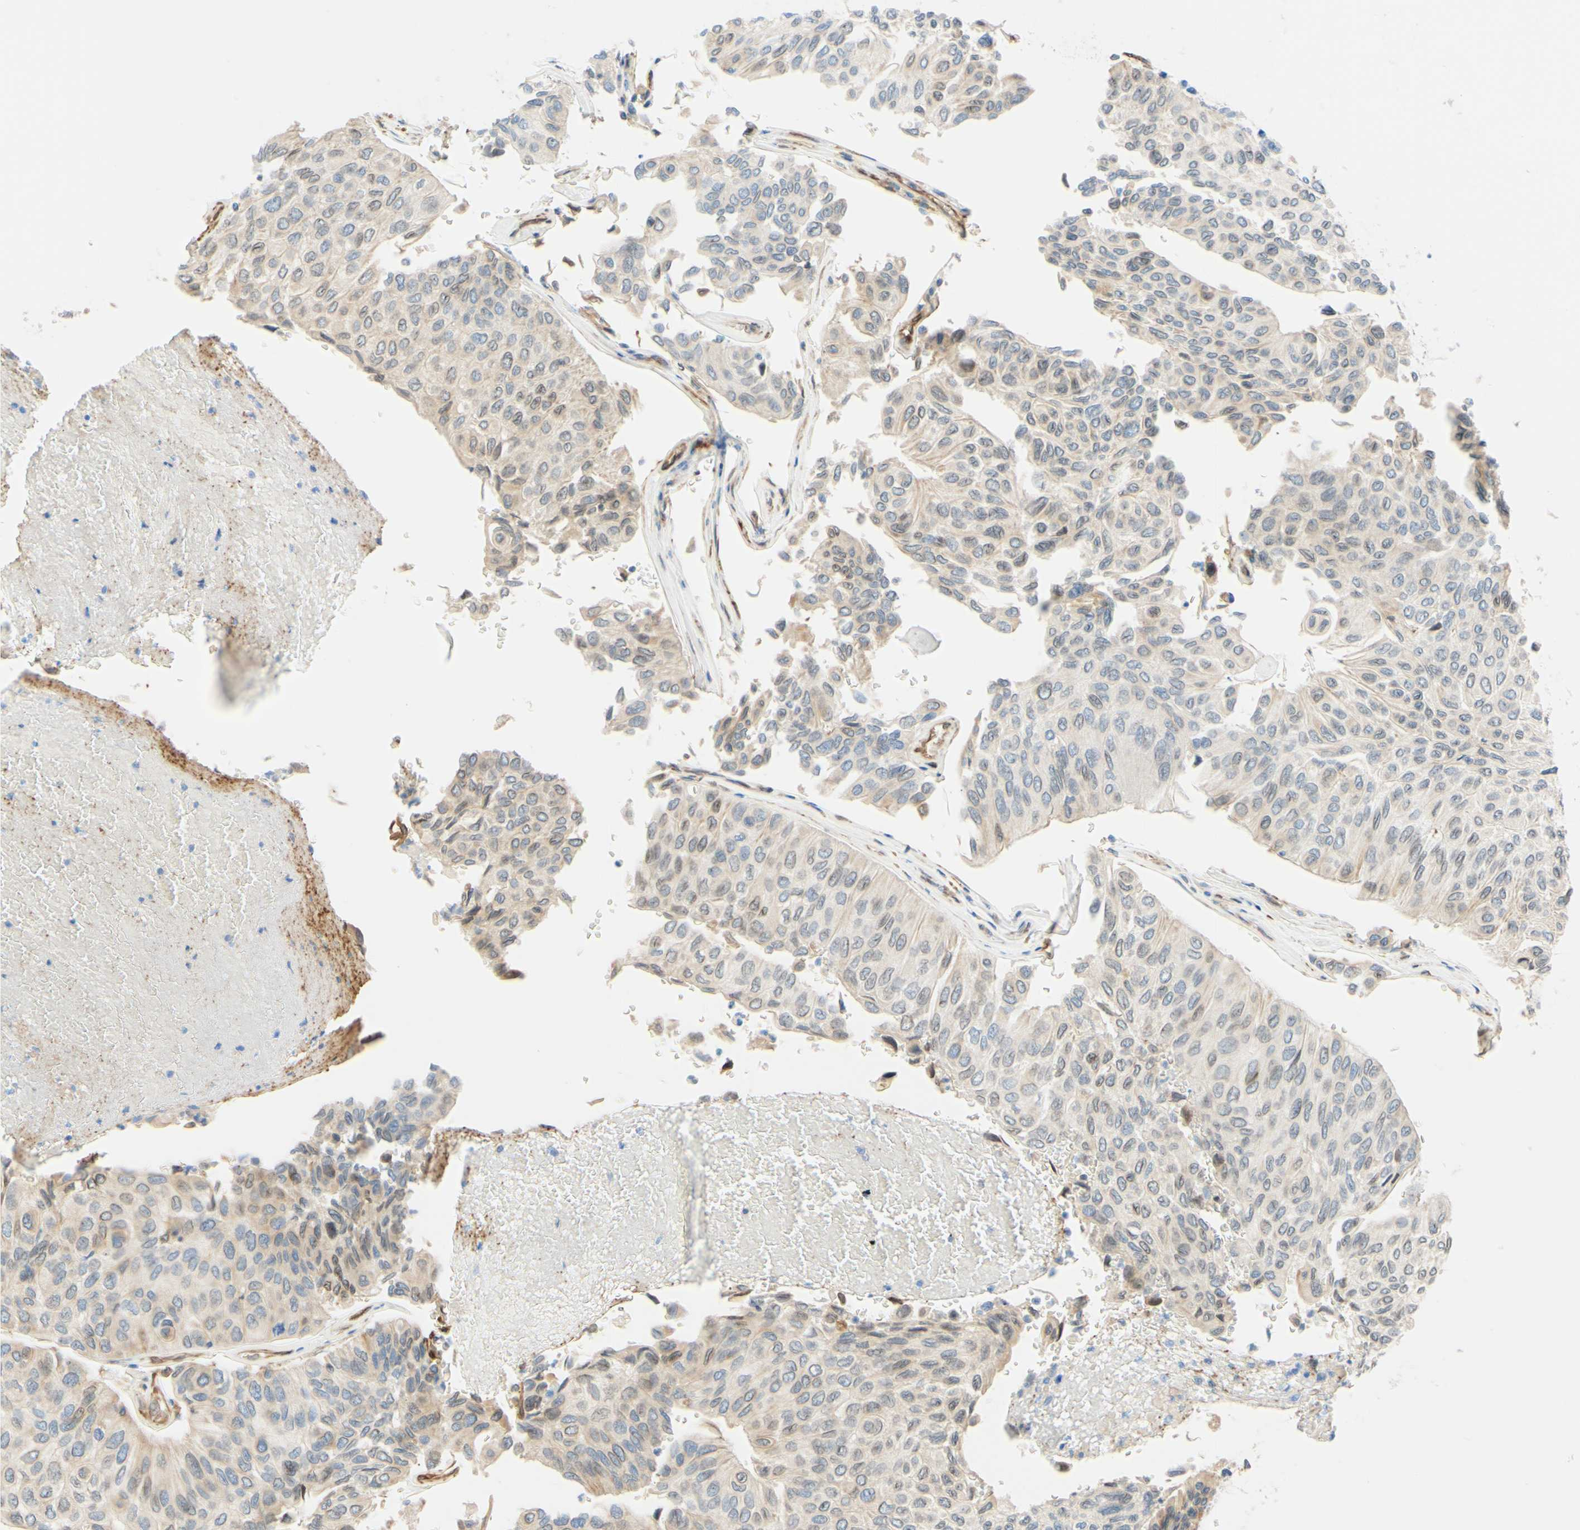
{"staining": {"intensity": "weak", "quantity": "<25%", "location": "cytoplasmic/membranous,nuclear"}, "tissue": "urothelial cancer", "cell_type": "Tumor cells", "image_type": "cancer", "snomed": [{"axis": "morphology", "description": "Urothelial carcinoma, High grade"}, {"axis": "topography", "description": "Urinary bladder"}], "caption": "IHC of urothelial cancer shows no staining in tumor cells.", "gene": "ENDOD1", "patient": {"sex": "male", "age": 66}}